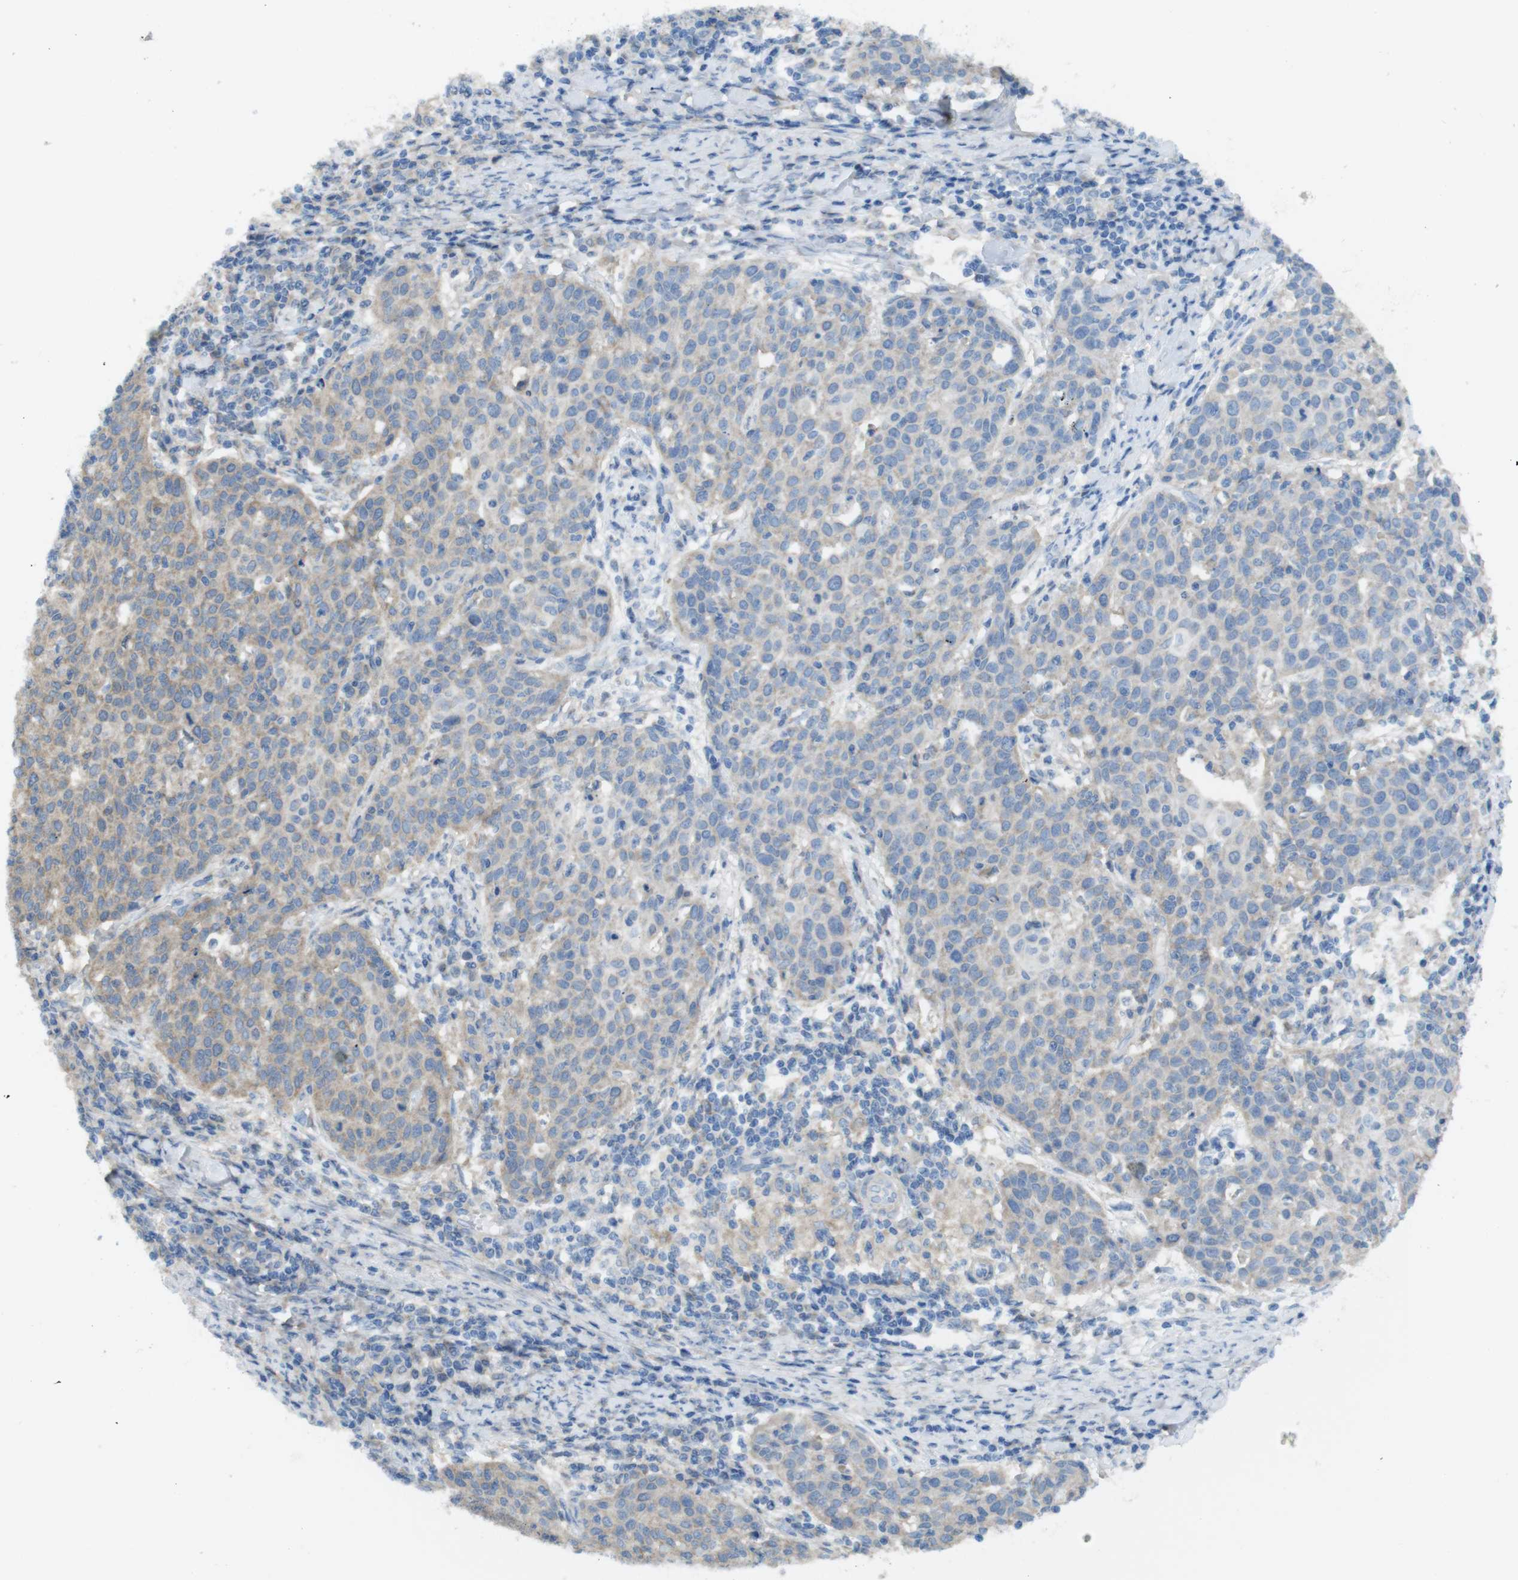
{"staining": {"intensity": "weak", "quantity": ">75%", "location": "cytoplasmic/membranous"}, "tissue": "cervical cancer", "cell_type": "Tumor cells", "image_type": "cancer", "snomed": [{"axis": "morphology", "description": "Squamous cell carcinoma, NOS"}, {"axis": "topography", "description": "Cervix"}], "caption": "Immunohistochemistry (IHC) photomicrograph of cervical squamous cell carcinoma stained for a protein (brown), which displays low levels of weak cytoplasmic/membranous staining in approximately >75% of tumor cells.", "gene": "MTHFD1", "patient": {"sex": "female", "age": 38}}